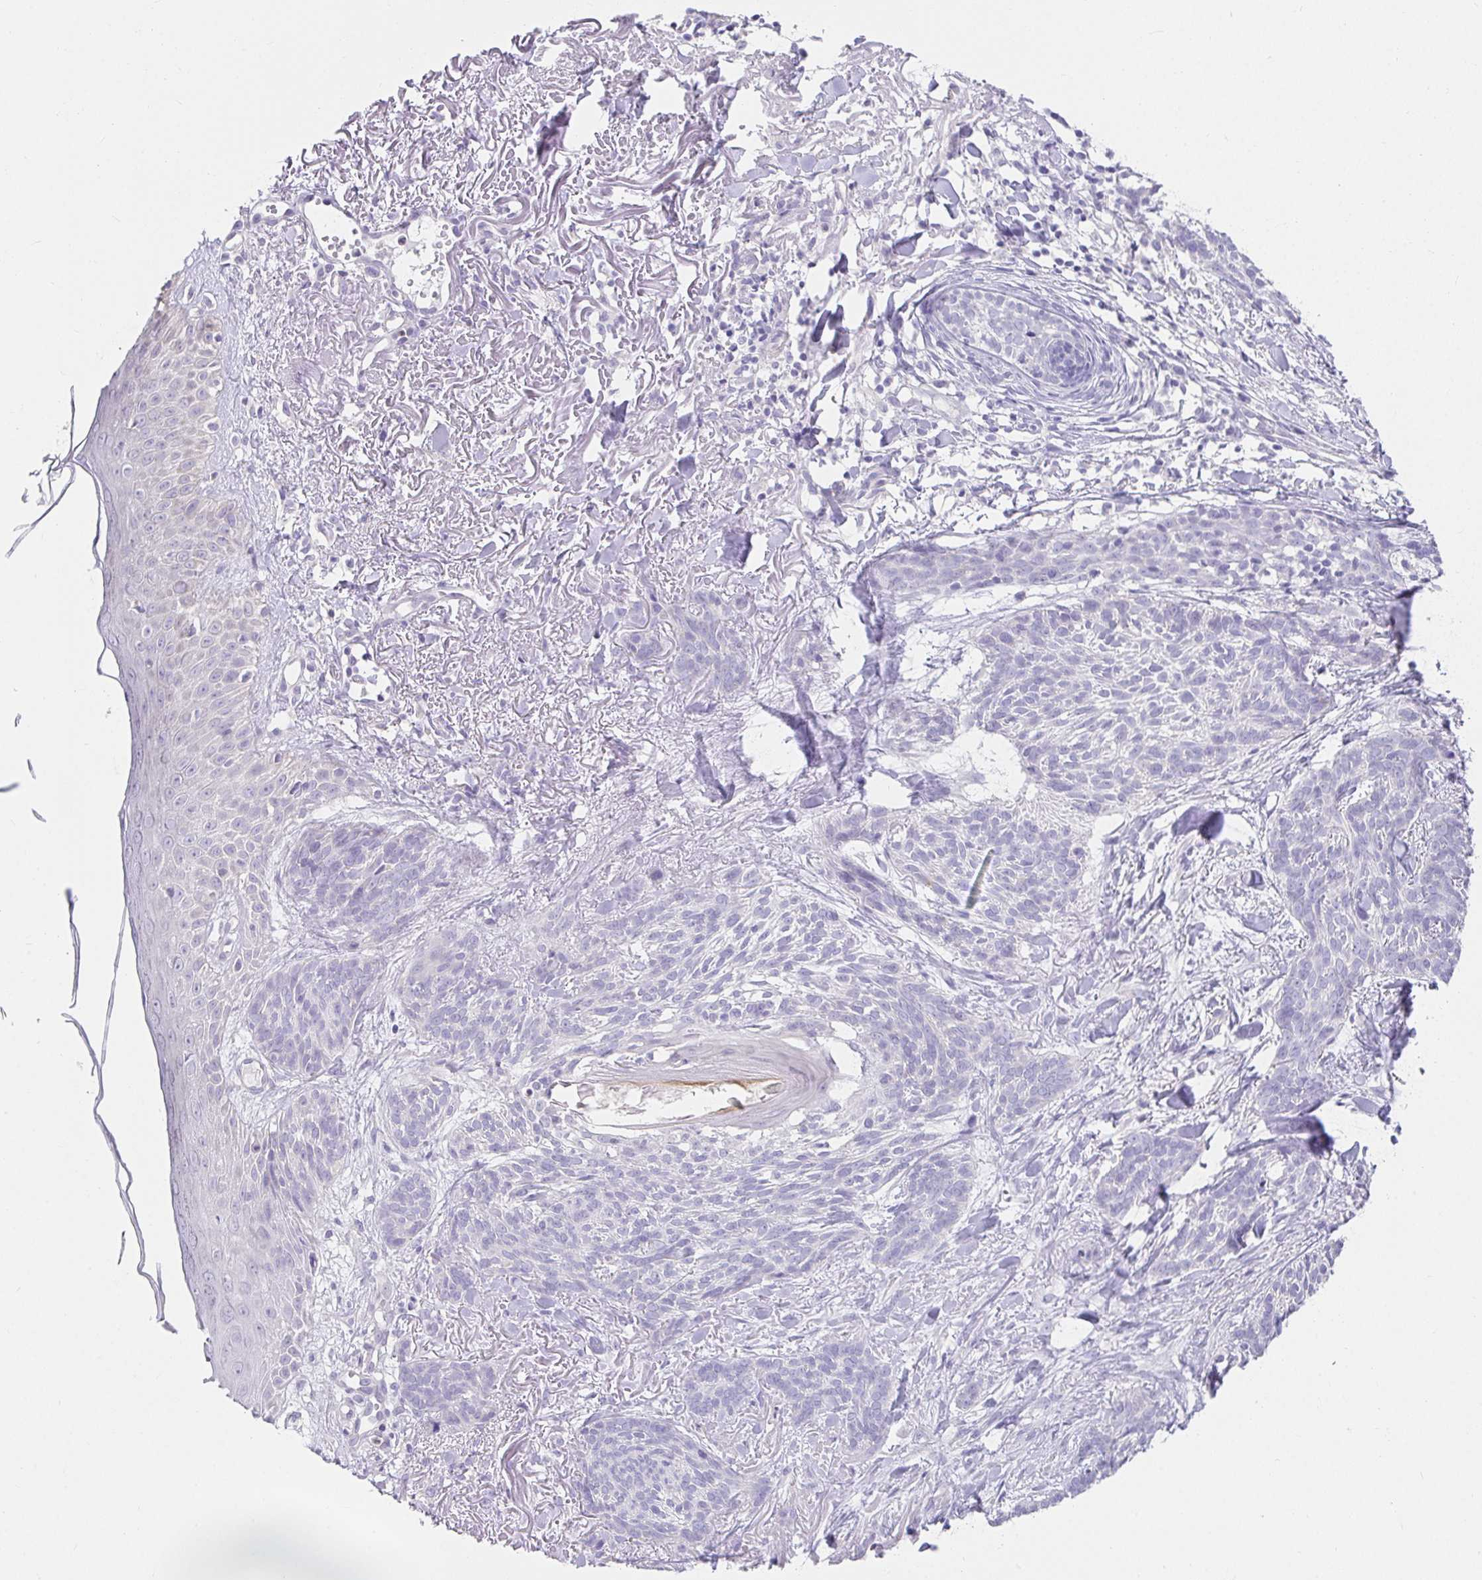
{"staining": {"intensity": "negative", "quantity": "none", "location": "none"}, "tissue": "skin cancer", "cell_type": "Tumor cells", "image_type": "cancer", "snomed": [{"axis": "morphology", "description": "Basal cell carcinoma"}, {"axis": "topography", "description": "Skin"}], "caption": "IHC of skin cancer (basal cell carcinoma) shows no positivity in tumor cells.", "gene": "VGLL1", "patient": {"sex": "female", "age": 78}}